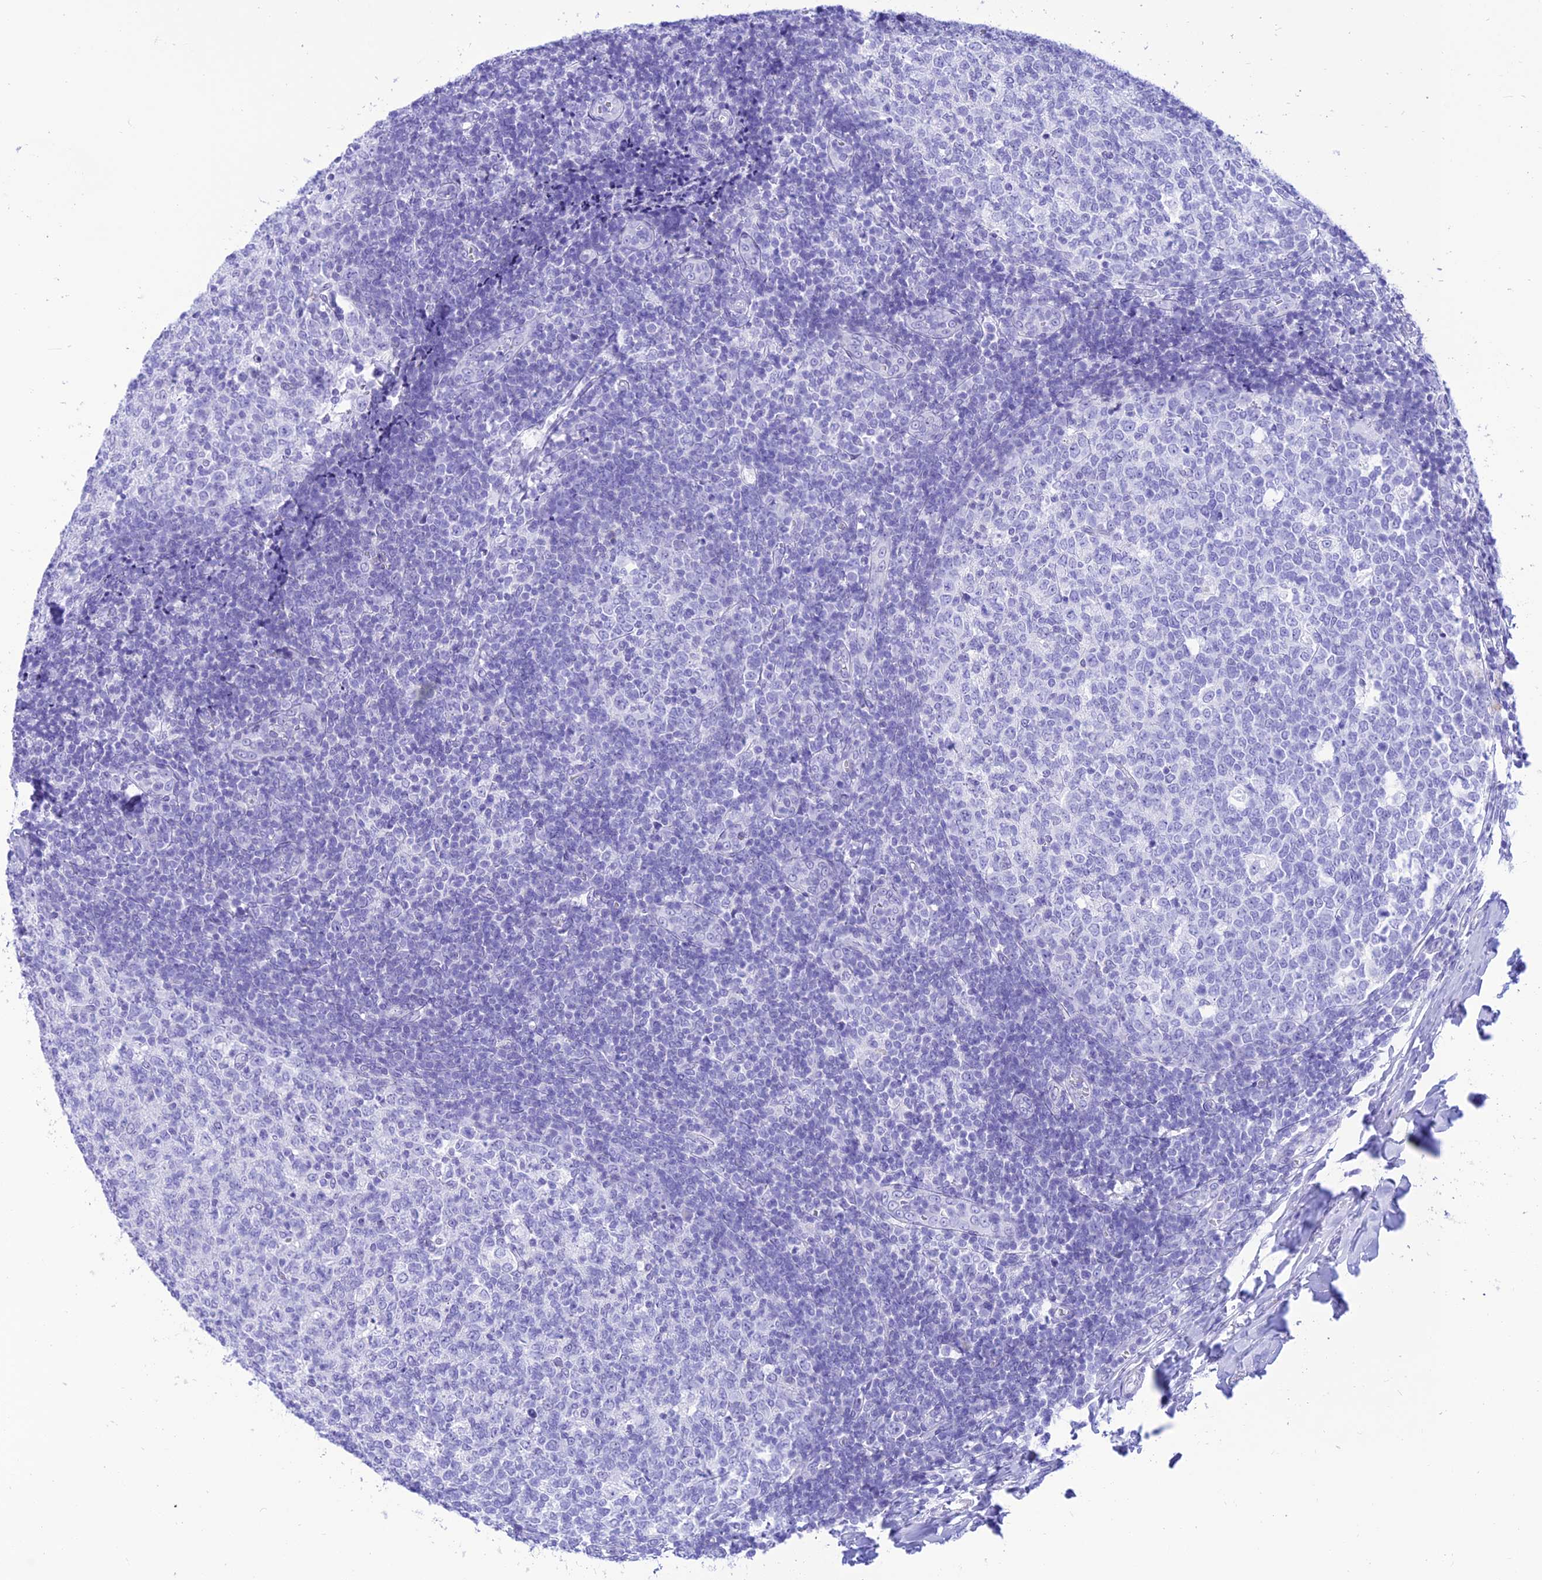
{"staining": {"intensity": "negative", "quantity": "none", "location": "none"}, "tissue": "tonsil", "cell_type": "Germinal center cells", "image_type": "normal", "snomed": [{"axis": "morphology", "description": "Normal tissue, NOS"}, {"axis": "topography", "description": "Tonsil"}], "caption": "High power microscopy histopathology image of an IHC image of unremarkable tonsil, revealing no significant positivity in germinal center cells. (DAB IHC, high magnification).", "gene": "PRNP", "patient": {"sex": "female", "age": 19}}